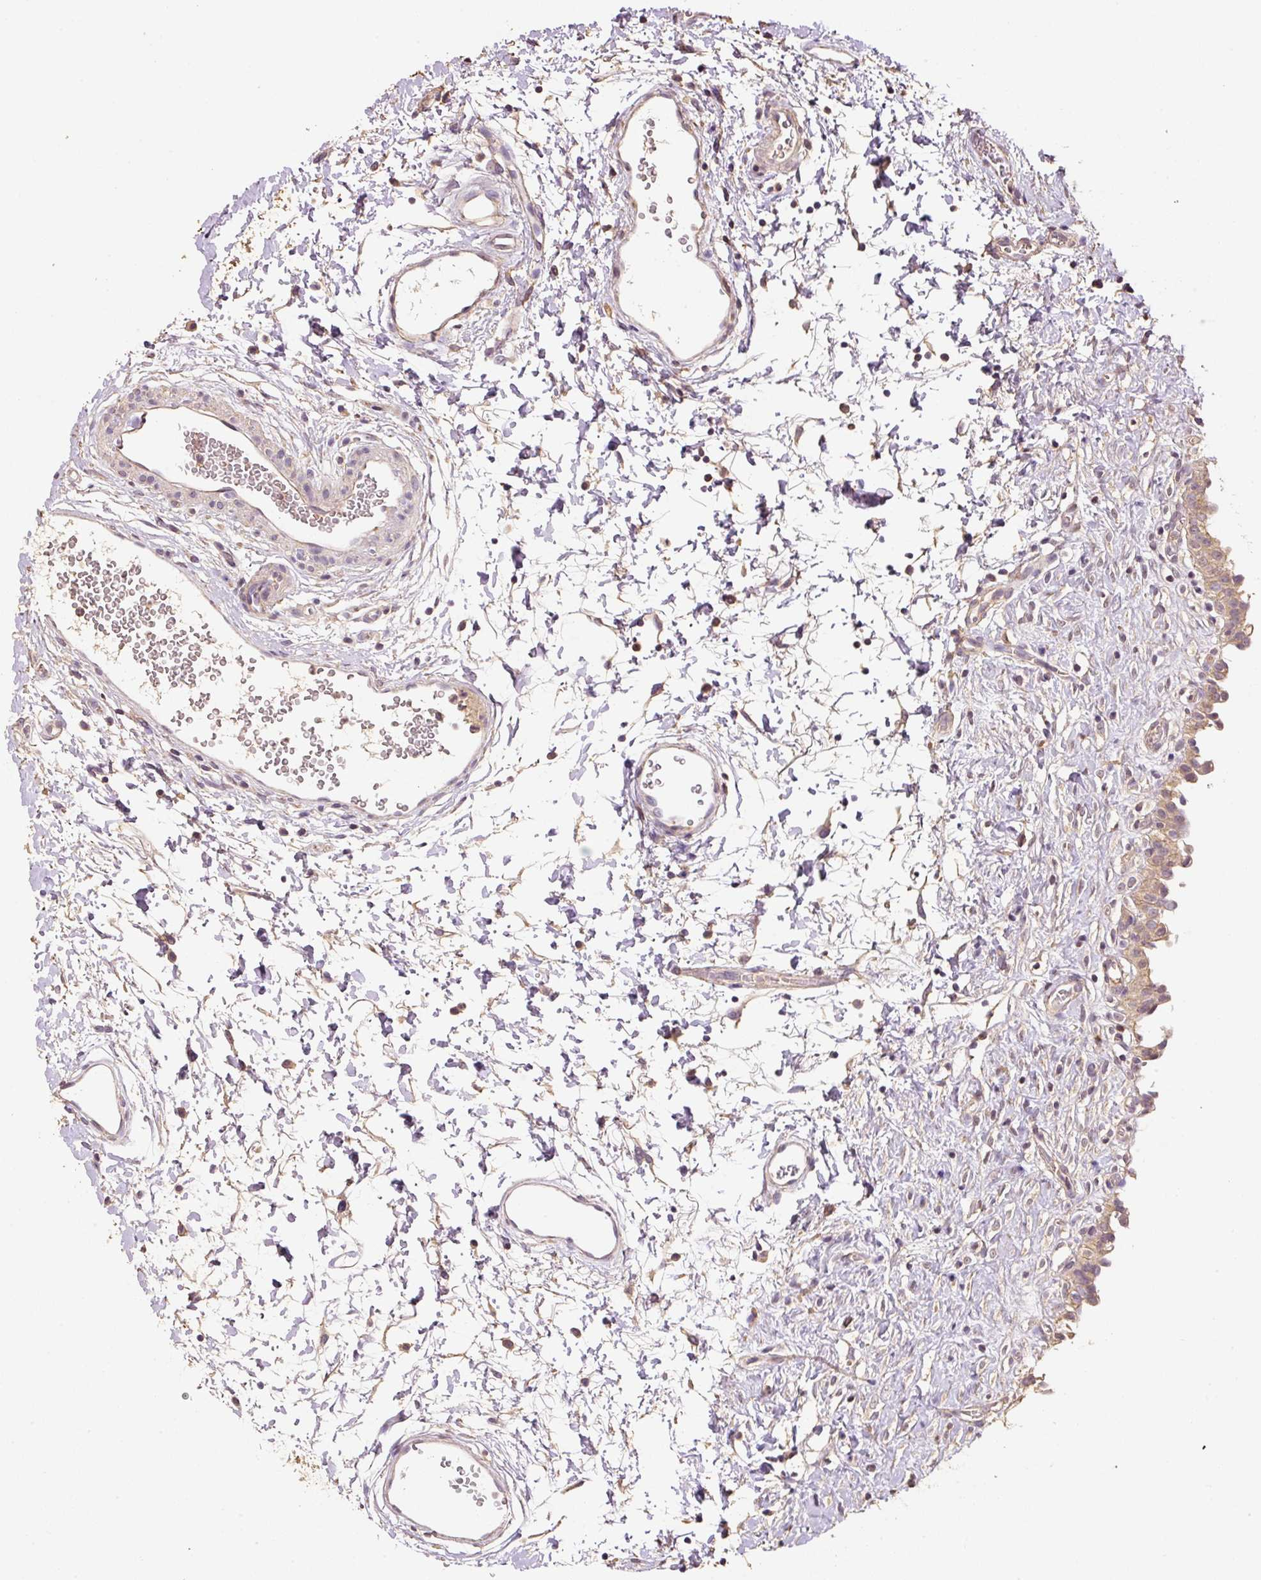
{"staining": {"intensity": "weak", "quantity": ">75%", "location": "cytoplasmic/membranous"}, "tissue": "urinary bladder", "cell_type": "Urothelial cells", "image_type": "normal", "snomed": [{"axis": "morphology", "description": "Normal tissue, NOS"}, {"axis": "topography", "description": "Urinary bladder"}], "caption": "The histopathology image demonstrates staining of normal urinary bladder, revealing weak cytoplasmic/membranous protein positivity (brown color) within urothelial cells.", "gene": "HERC2", "patient": {"sex": "male", "age": 51}}